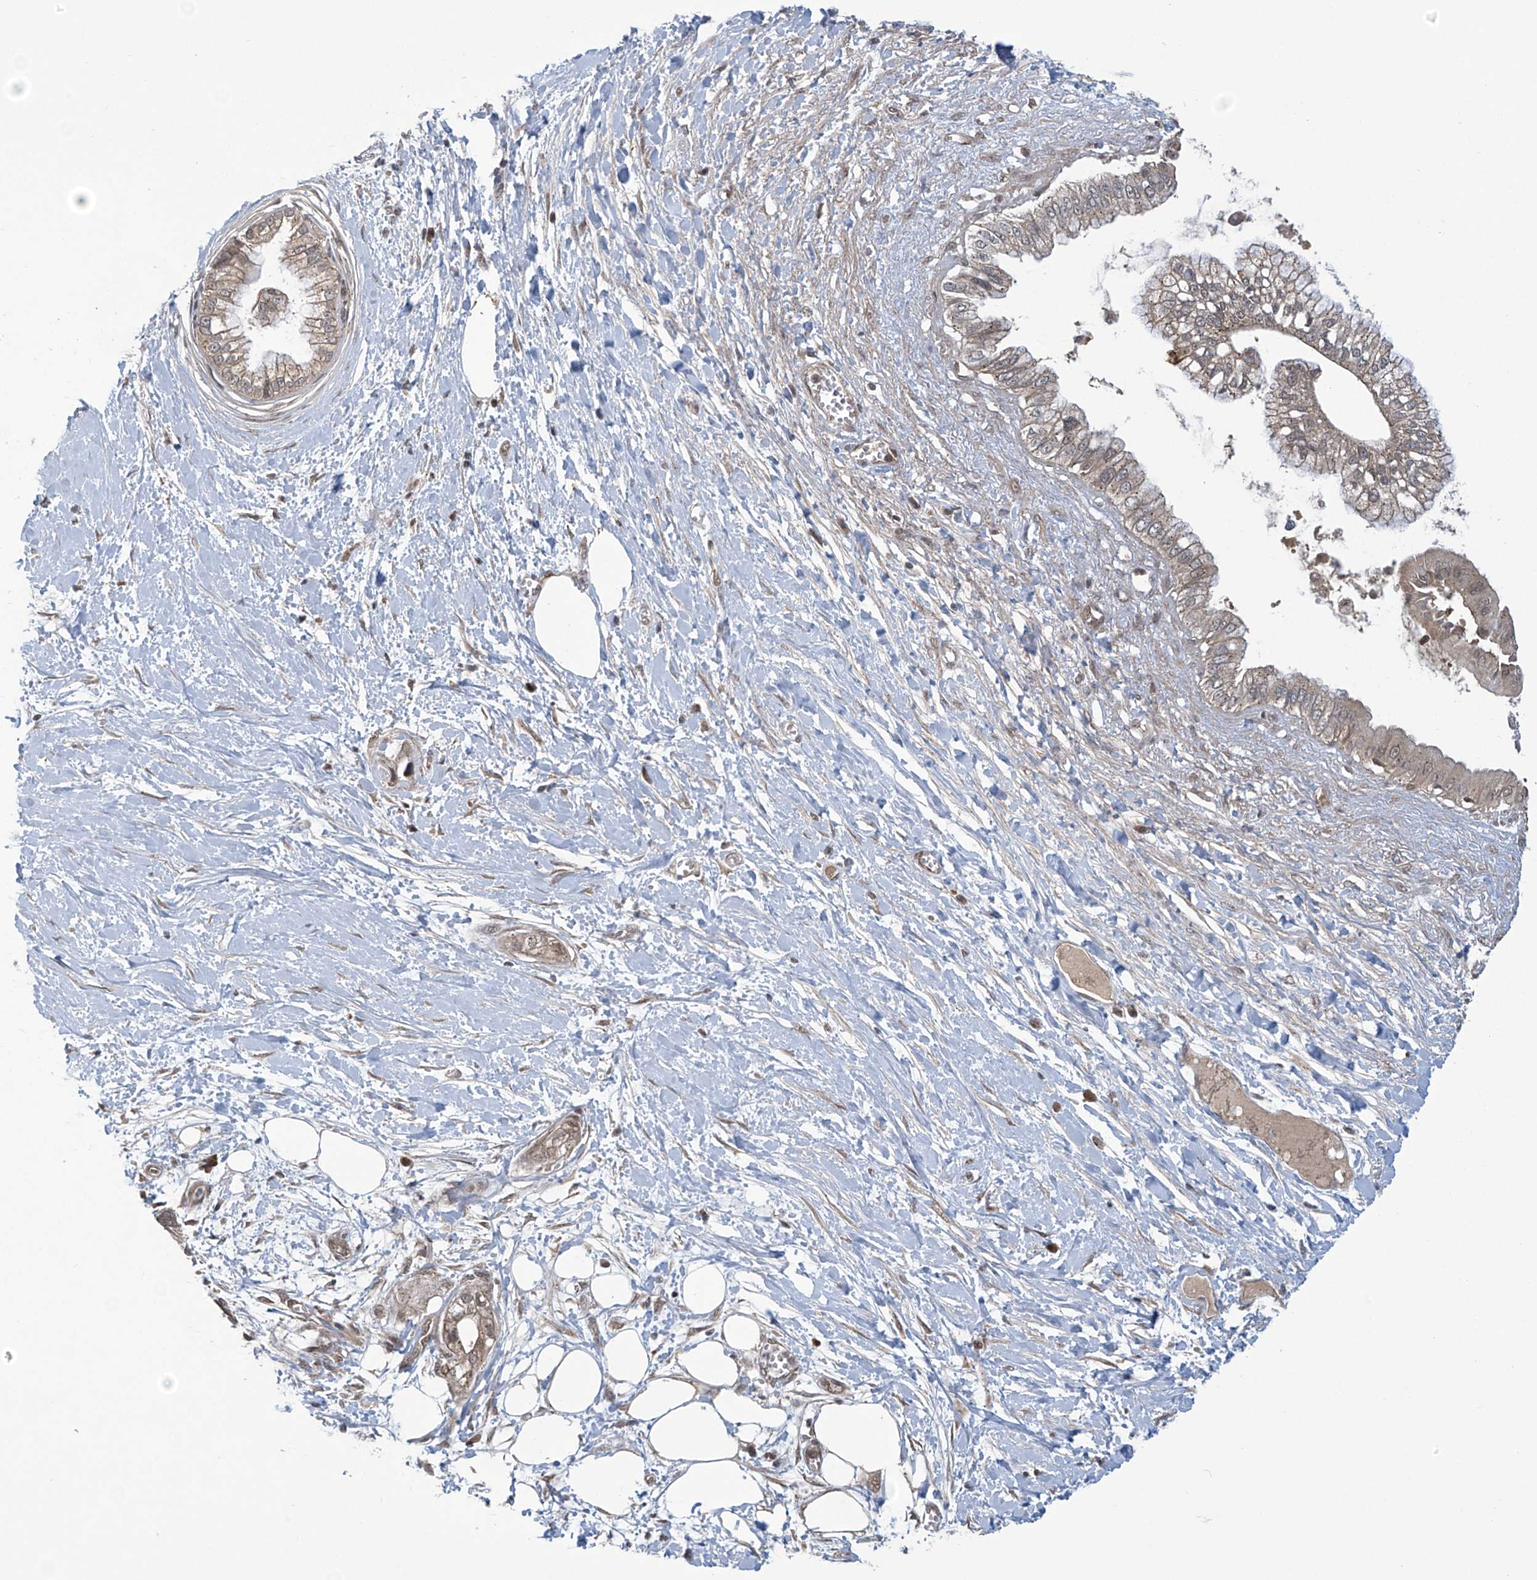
{"staining": {"intensity": "weak", "quantity": ">75%", "location": "cytoplasmic/membranous"}, "tissue": "pancreatic cancer", "cell_type": "Tumor cells", "image_type": "cancer", "snomed": [{"axis": "morphology", "description": "Adenocarcinoma, NOS"}, {"axis": "topography", "description": "Pancreas"}], "caption": "Adenocarcinoma (pancreatic) stained with IHC demonstrates weak cytoplasmic/membranous staining in about >75% of tumor cells. Nuclei are stained in blue.", "gene": "ABHD13", "patient": {"sex": "male", "age": 68}}